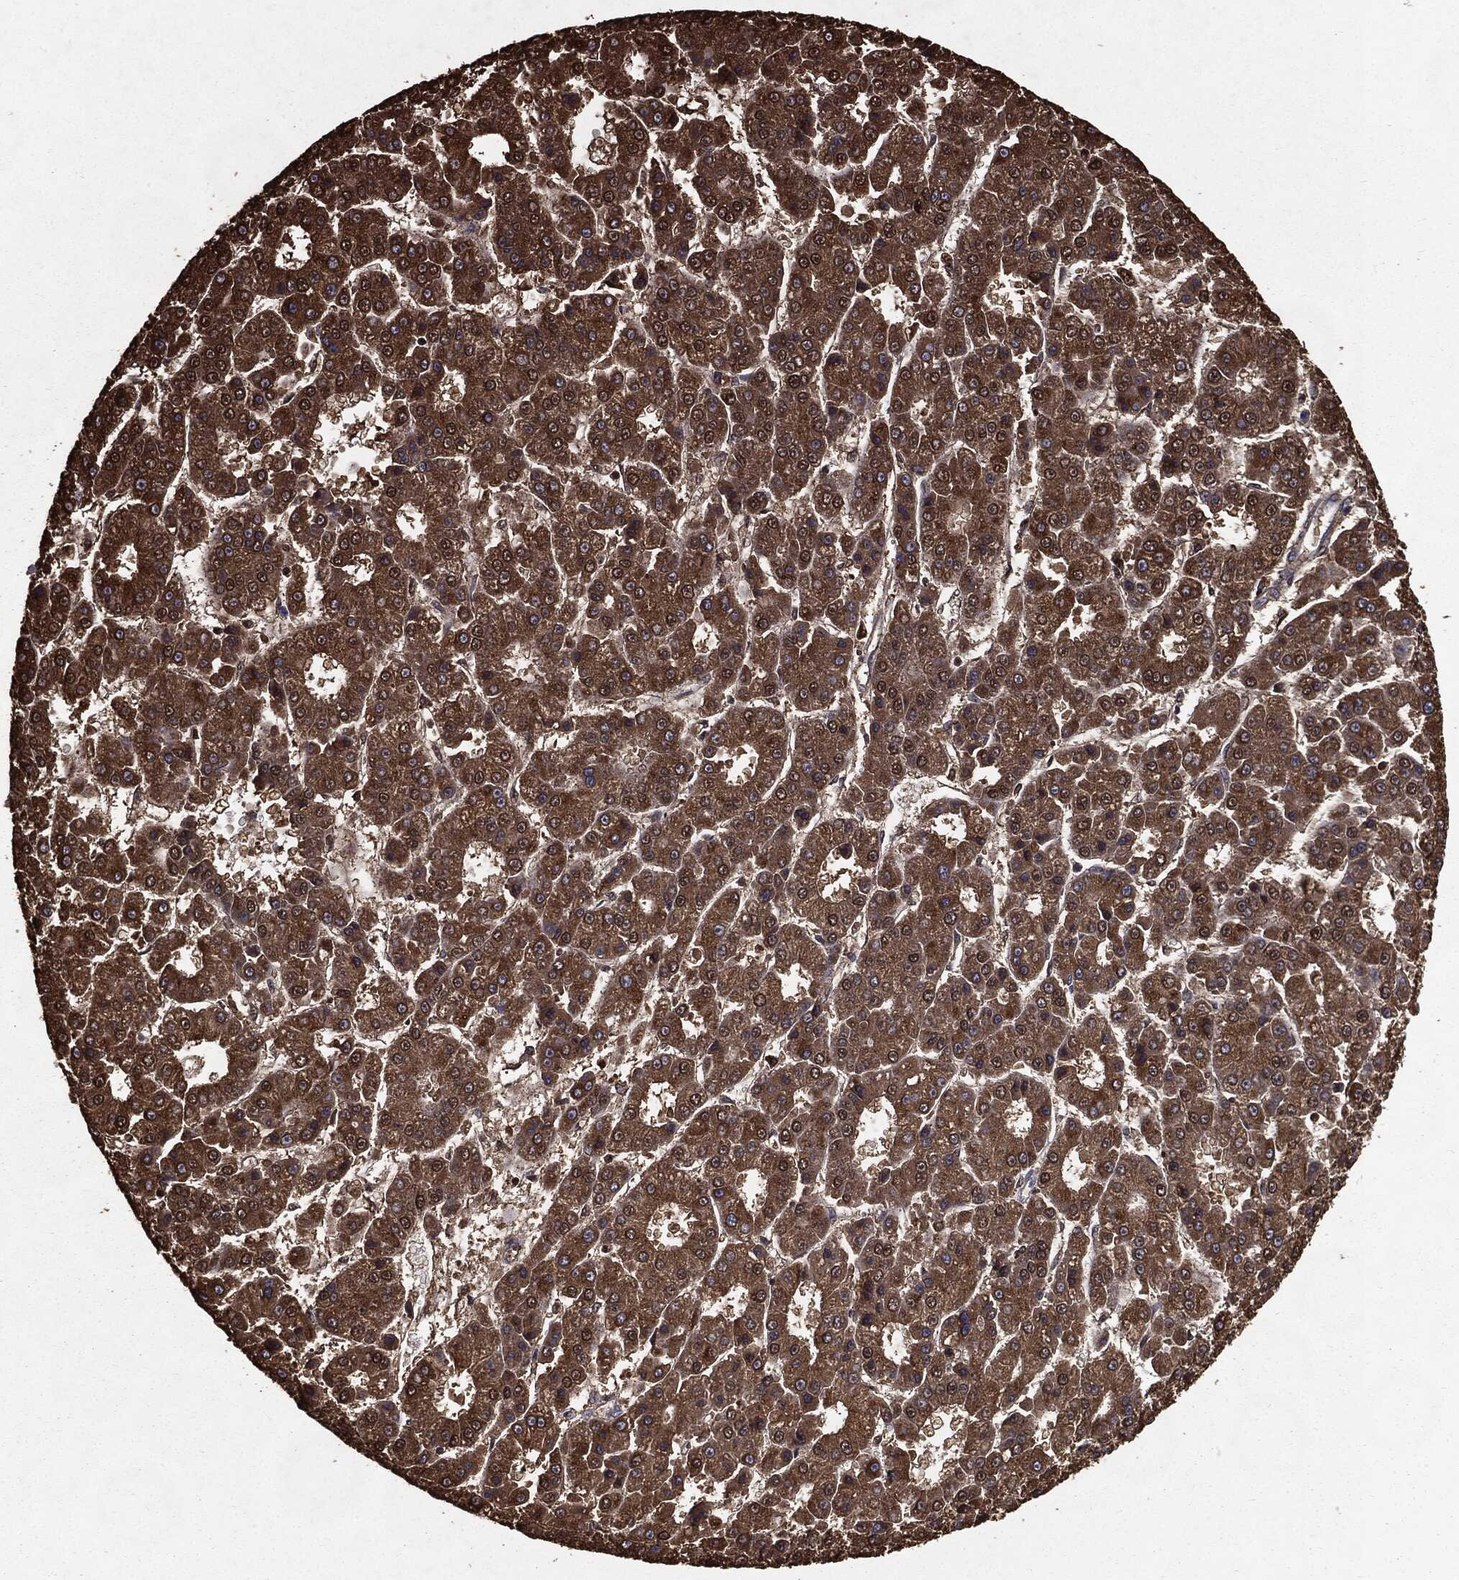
{"staining": {"intensity": "strong", "quantity": ">75%", "location": "cytoplasmic/membranous"}, "tissue": "liver cancer", "cell_type": "Tumor cells", "image_type": "cancer", "snomed": [{"axis": "morphology", "description": "Carcinoma, Hepatocellular, NOS"}, {"axis": "topography", "description": "Liver"}], "caption": "Liver hepatocellular carcinoma stained with immunohistochemistry (IHC) demonstrates strong cytoplasmic/membranous staining in approximately >75% of tumor cells.", "gene": "HDAC5", "patient": {"sex": "male", "age": 70}}